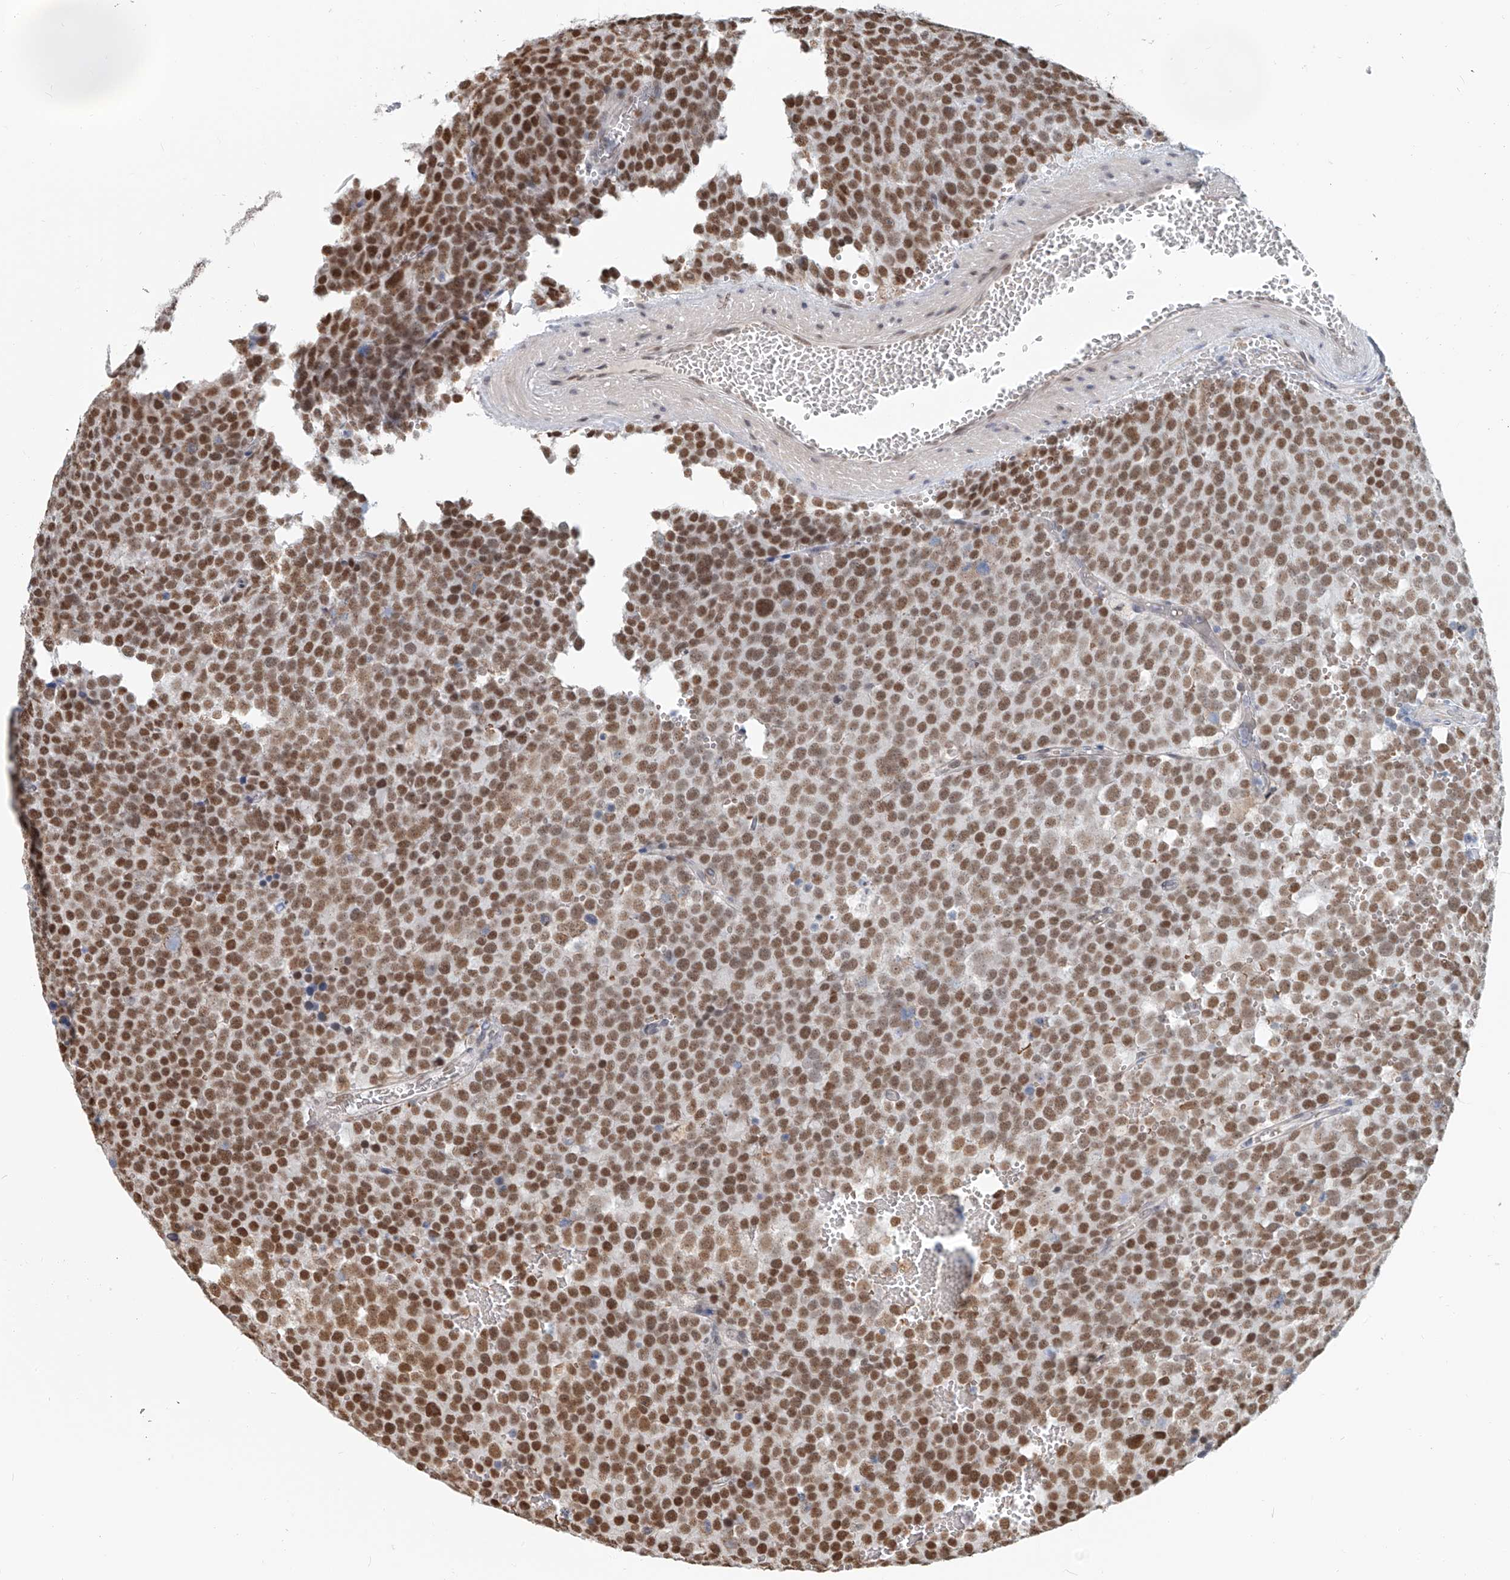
{"staining": {"intensity": "moderate", "quantity": ">75%", "location": "nuclear"}, "tissue": "testis cancer", "cell_type": "Tumor cells", "image_type": "cancer", "snomed": [{"axis": "morphology", "description": "Seminoma, NOS"}, {"axis": "topography", "description": "Testis"}], "caption": "Protein staining of seminoma (testis) tissue shows moderate nuclear staining in approximately >75% of tumor cells. (brown staining indicates protein expression, while blue staining denotes nuclei).", "gene": "SASH1", "patient": {"sex": "male", "age": 71}}